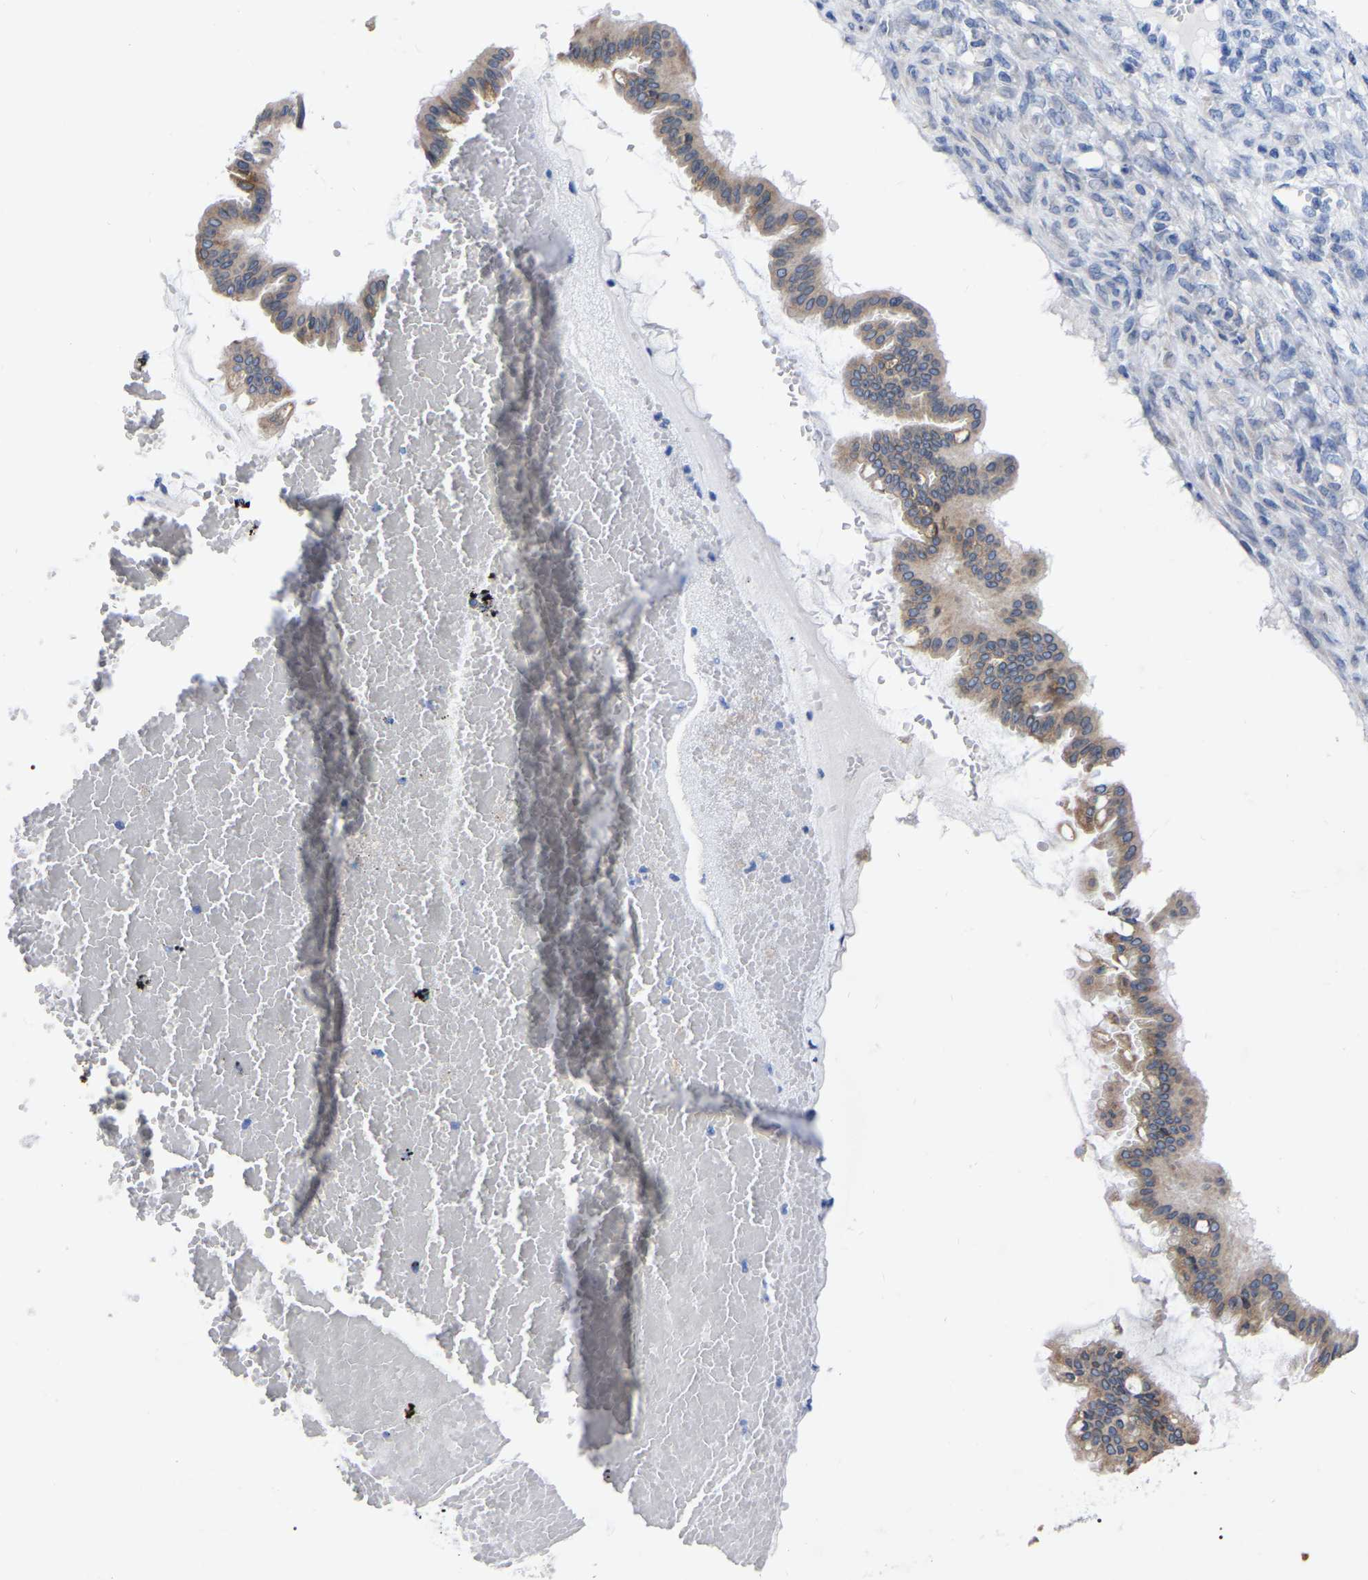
{"staining": {"intensity": "moderate", "quantity": ">75%", "location": "cytoplasmic/membranous"}, "tissue": "ovarian cancer", "cell_type": "Tumor cells", "image_type": "cancer", "snomed": [{"axis": "morphology", "description": "Cystadenocarcinoma, mucinous, NOS"}, {"axis": "topography", "description": "Ovary"}], "caption": "The photomicrograph shows staining of ovarian mucinous cystadenocarcinoma, revealing moderate cytoplasmic/membranous protein positivity (brown color) within tumor cells.", "gene": "STRIP2", "patient": {"sex": "female", "age": 73}}